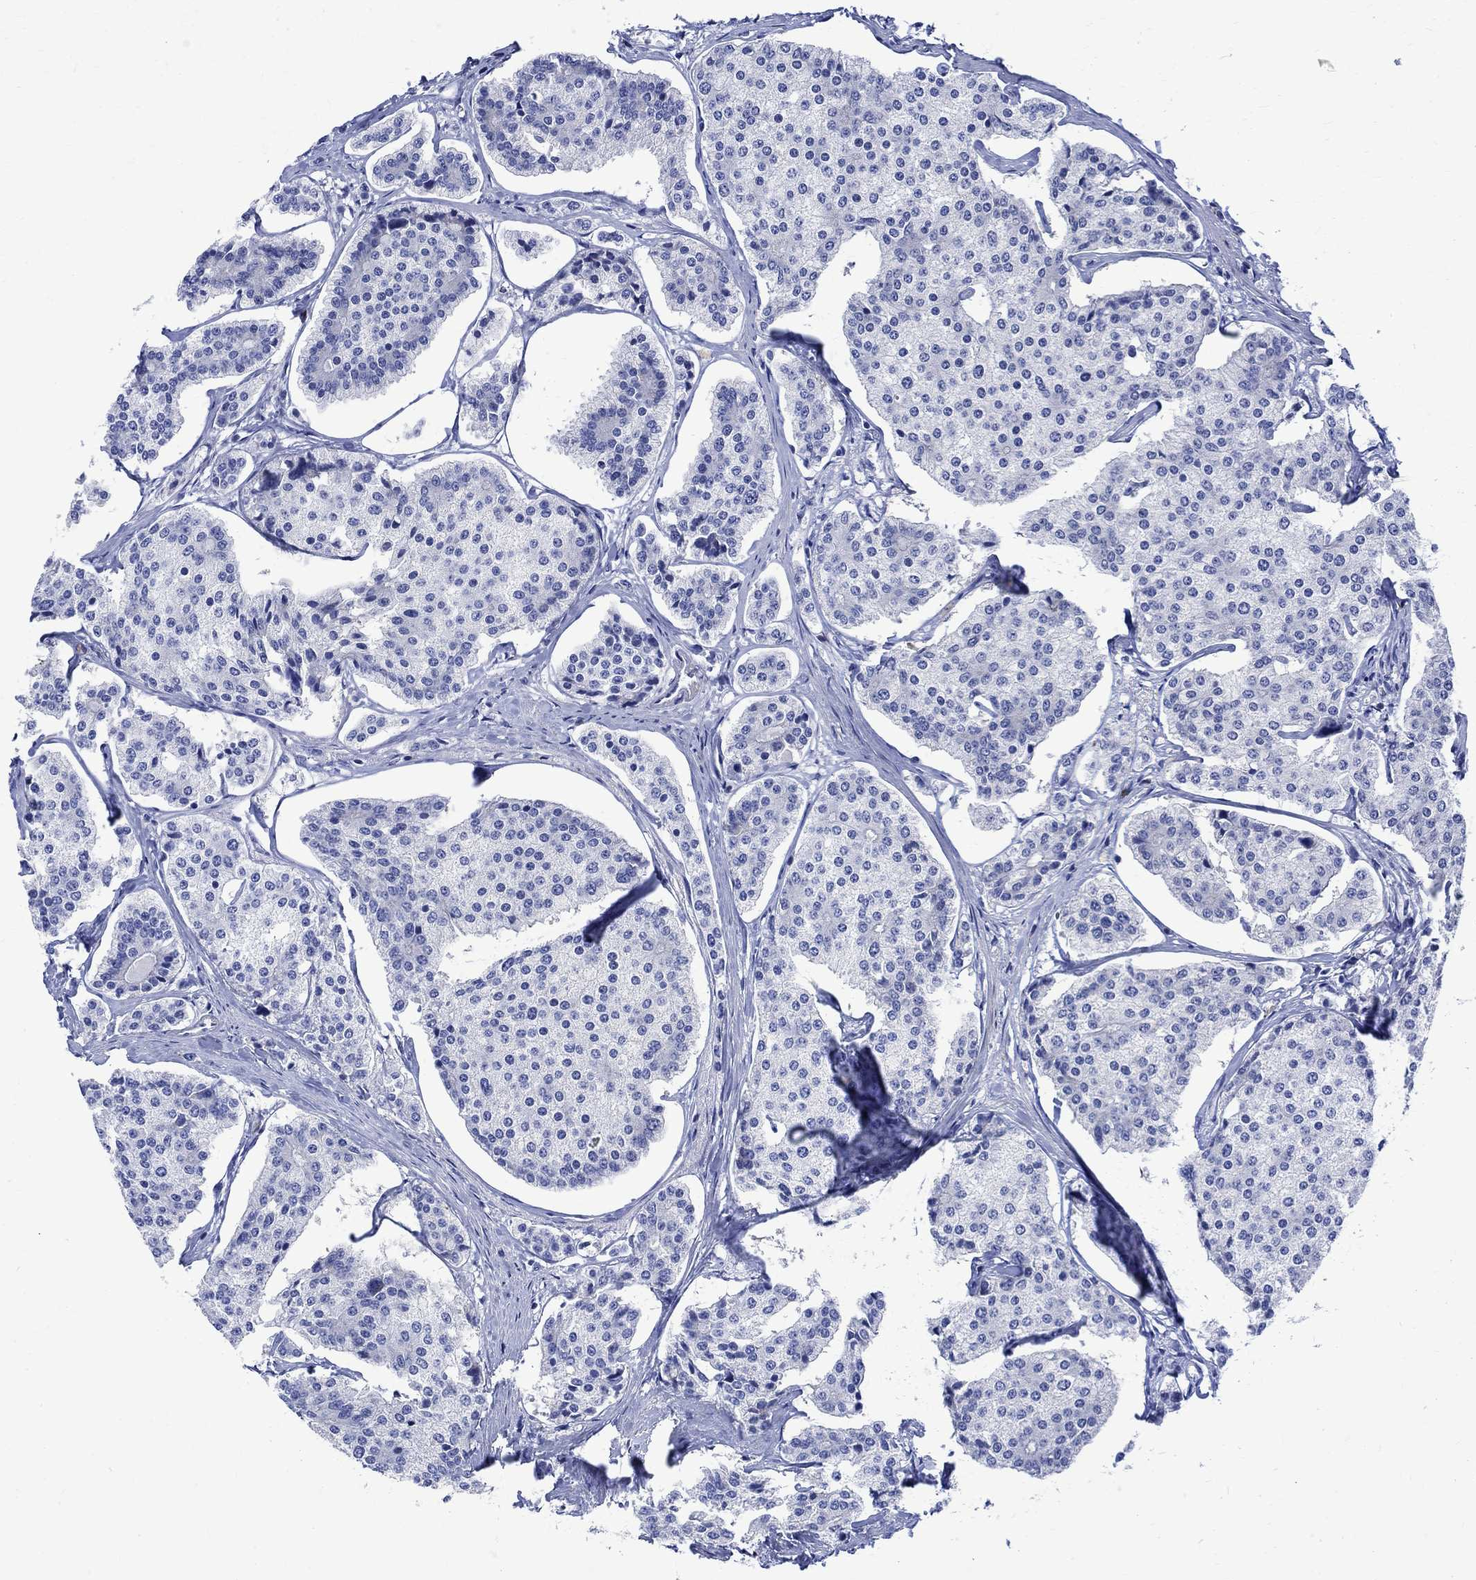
{"staining": {"intensity": "negative", "quantity": "none", "location": "none"}, "tissue": "carcinoid", "cell_type": "Tumor cells", "image_type": "cancer", "snomed": [{"axis": "morphology", "description": "Carcinoid, malignant, NOS"}, {"axis": "topography", "description": "Small intestine"}], "caption": "The IHC image has no significant expression in tumor cells of carcinoid (malignant) tissue.", "gene": "PARVB", "patient": {"sex": "female", "age": 65}}